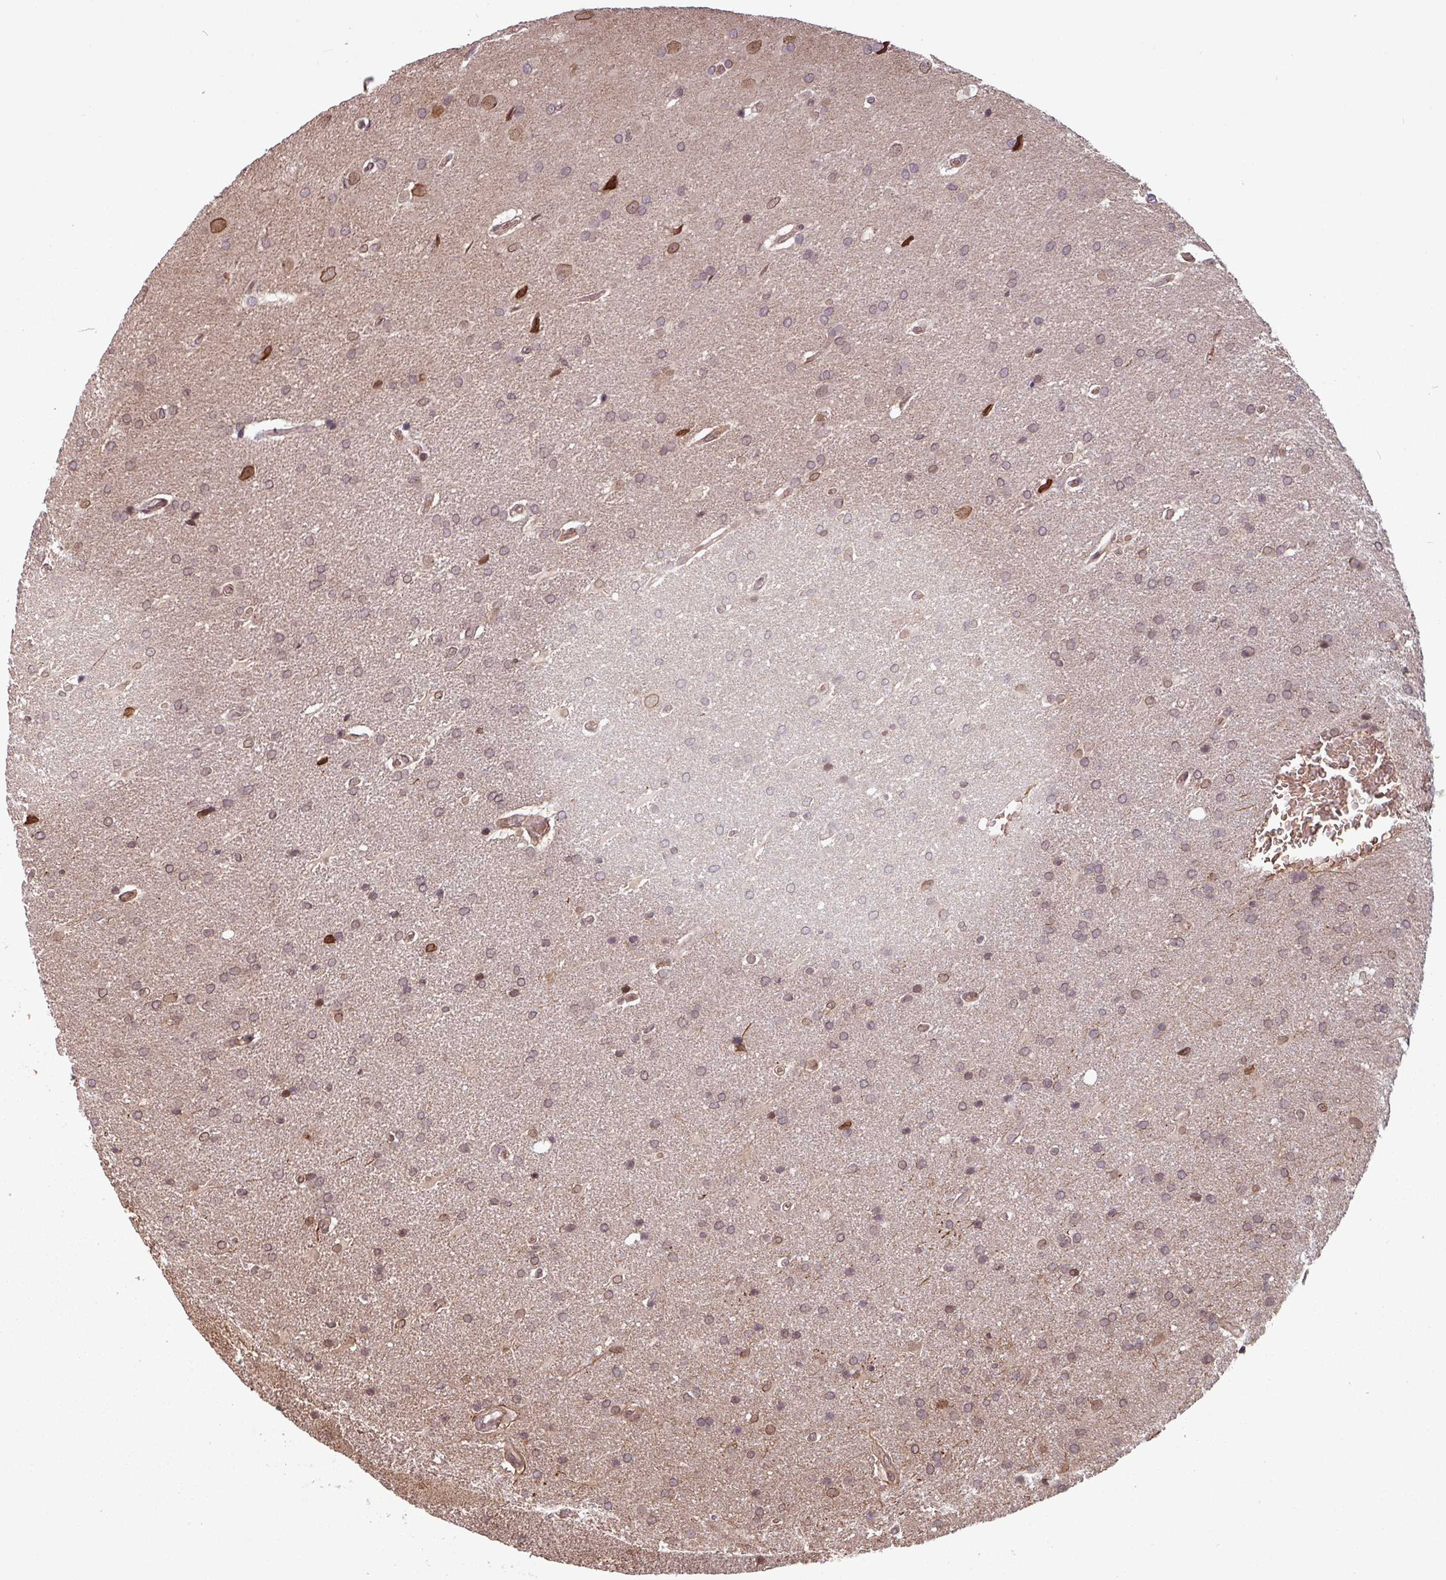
{"staining": {"intensity": "moderate", "quantity": "<25%", "location": "cytoplasmic/membranous,nuclear"}, "tissue": "glioma", "cell_type": "Tumor cells", "image_type": "cancer", "snomed": [{"axis": "morphology", "description": "Glioma, malignant, High grade"}, {"axis": "topography", "description": "Brain"}], "caption": "Tumor cells demonstrate low levels of moderate cytoplasmic/membranous and nuclear positivity in approximately <25% of cells in human glioma. (brown staining indicates protein expression, while blue staining denotes nuclei).", "gene": "RBM4B", "patient": {"sex": "male", "age": 56}}